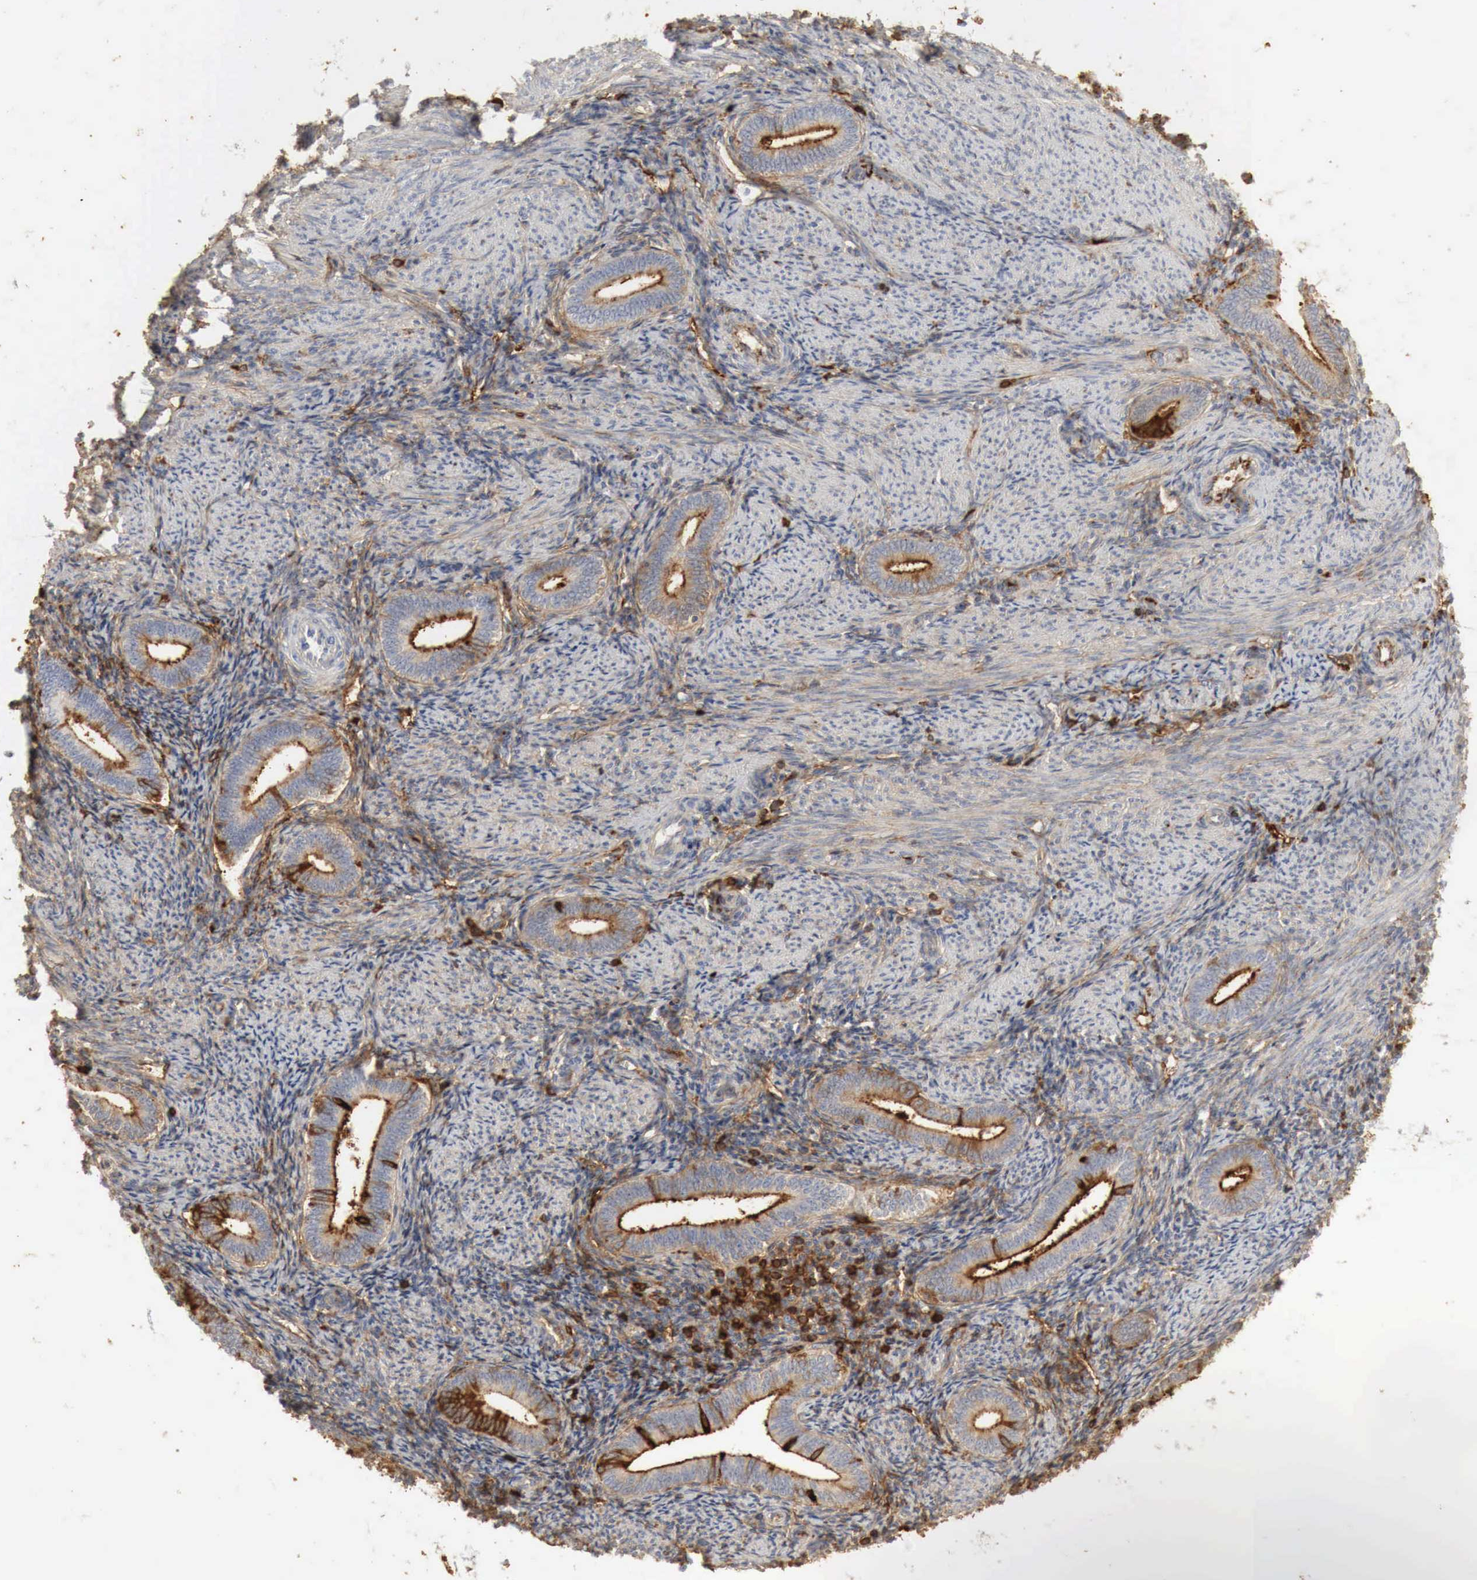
{"staining": {"intensity": "negative", "quantity": "none", "location": "none"}, "tissue": "endometrium", "cell_type": "Cells in endometrial stroma", "image_type": "normal", "snomed": [{"axis": "morphology", "description": "Normal tissue, NOS"}, {"axis": "topography", "description": "Endometrium"}], "caption": "DAB immunohistochemical staining of benign human endometrium exhibits no significant staining in cells in endometrial stroma. (DAB (3,3'-diaminobenzidine) IHC visualized using brightfield microscopy, high magnification).", "gene": "IGLC3", "patient": {"sex": "female", "age": 35}}